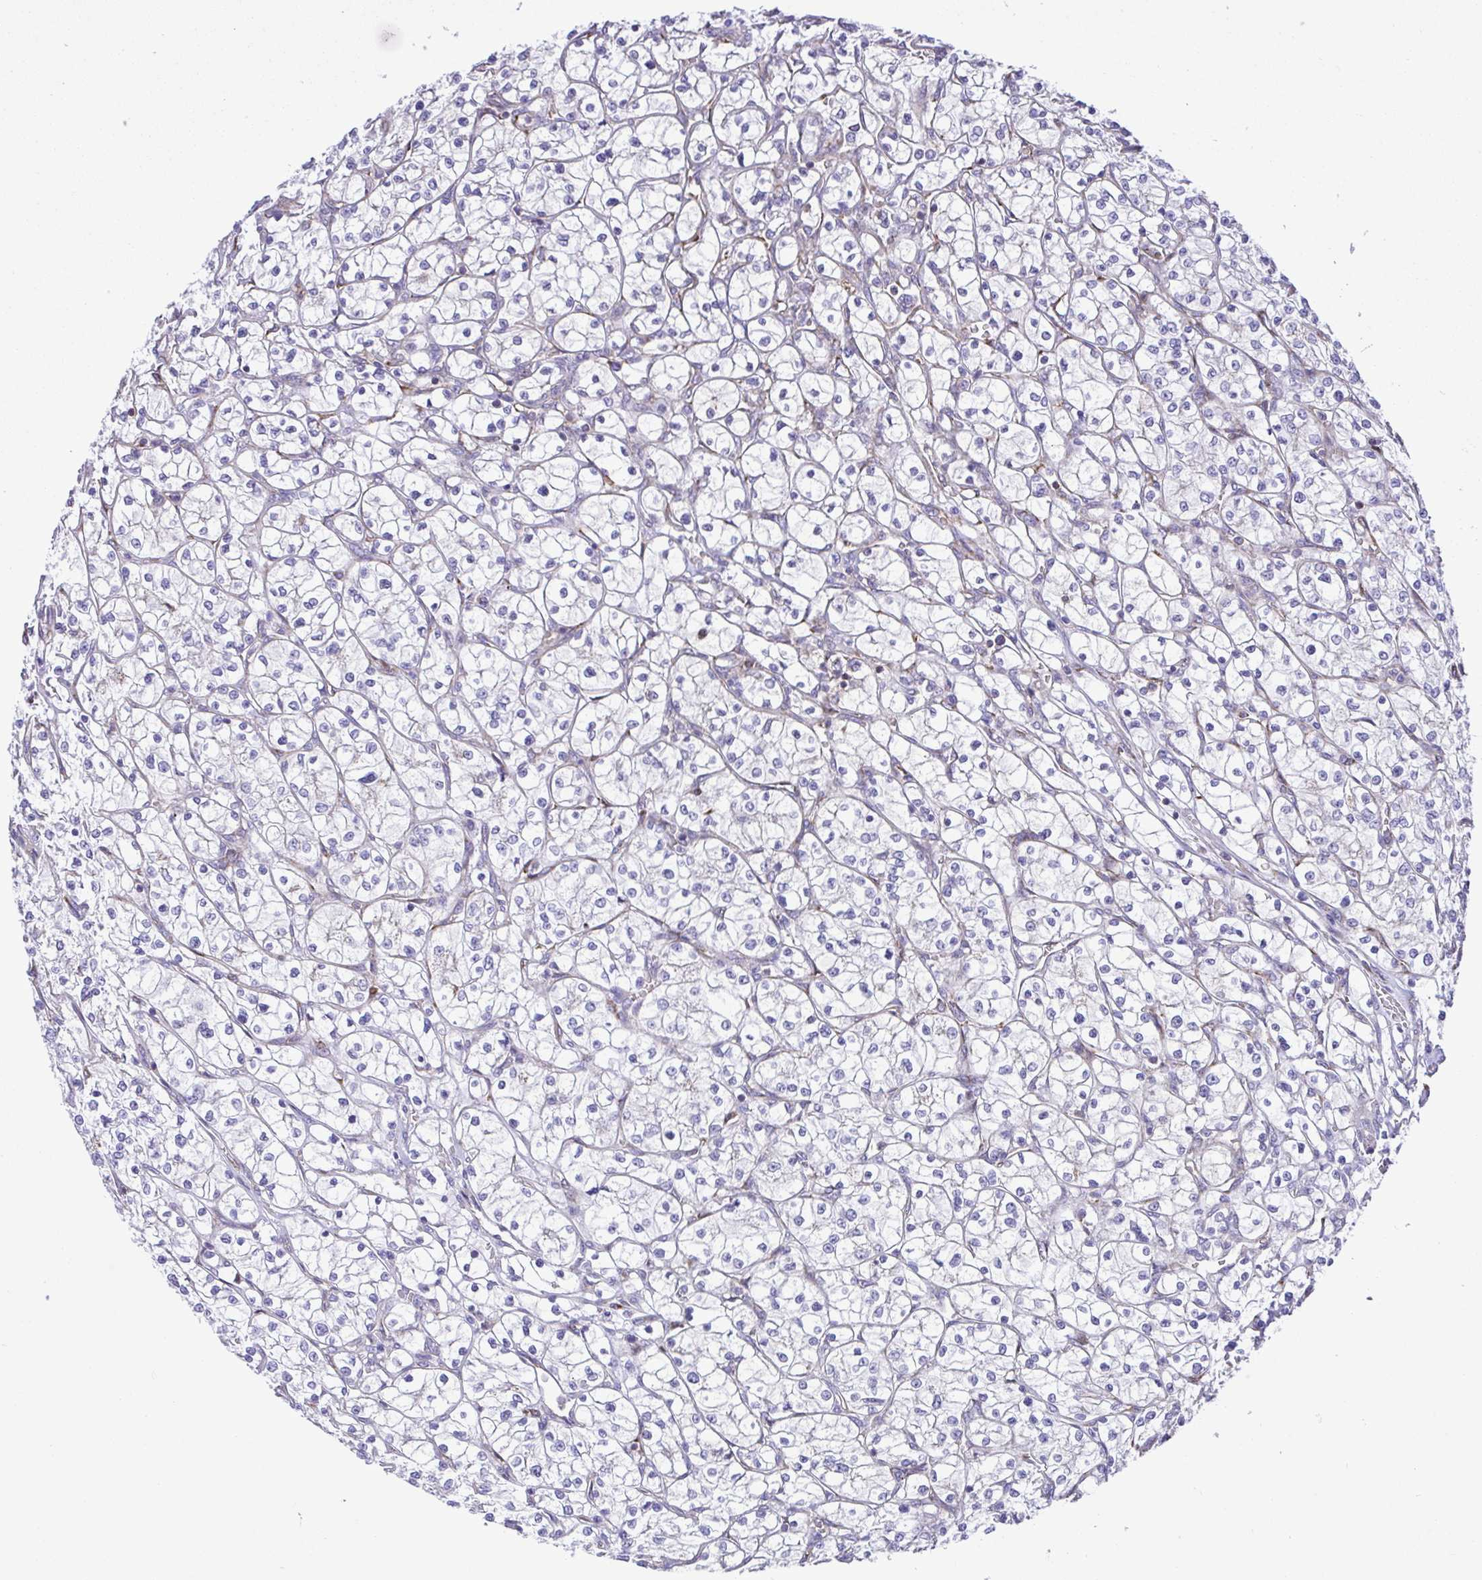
{"staining": {"intensity": "negative", "quantity": "none", "location": "none"}, "tissue": "renal cancer", "cell_type": "Tumor cells", "image_type": "cancer", "snomed": [{"axis": "morphology", "description": "Adenocarcinoma, NOS"}, {"axis": "topography", "description": "Kidney"}], "caption": "The immunohistochemistry (IHC) micrograph has no significant staining in tumor cells of renal adenocarcinoma tissue.", "gene": "FLT1", "patient": {"sex": "female", "age": 64}}